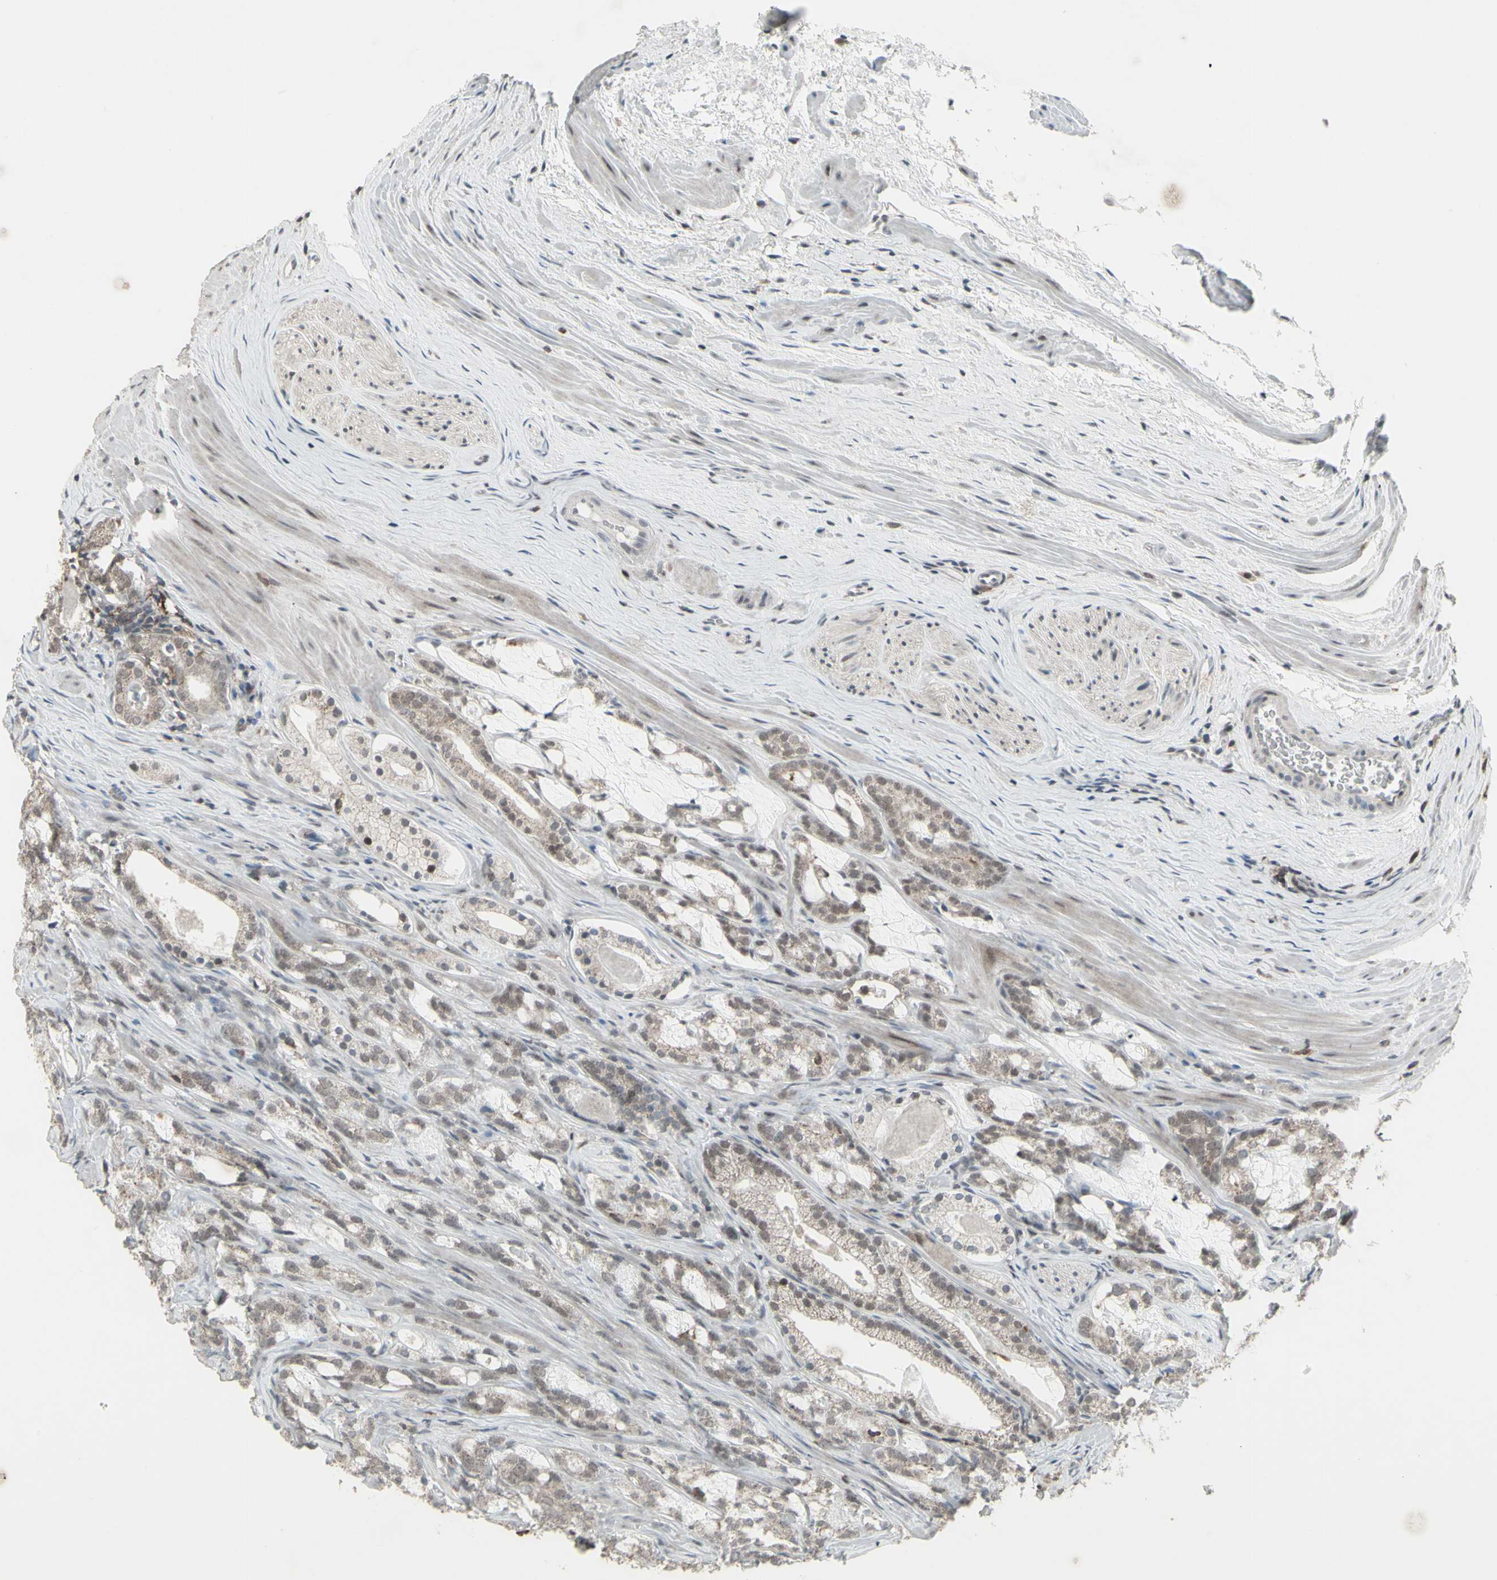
{"staining": {"intensity": "weak", "quantity": ">75%", "location": "cytoplasmic/membranous,nuclear"}, "tissue": "prostate cancer", "cell_type": "Tumor cells", "image_type": "cancer", "snomed": [{"axis": "morphology", "description": "Adenocarcinoma, Low grade"}, {"axis": "topography", "description": "Prostate"}], "caption": "The image shows staining of prostate cancer (adenocarcinoma (low-grade)), revealing weak cytoplasmic/membranous and nuclear protein staining (brown color) within tumor cells.", "gene": "SAMSN1", "patient": {"sex": "male", "age": 59}}